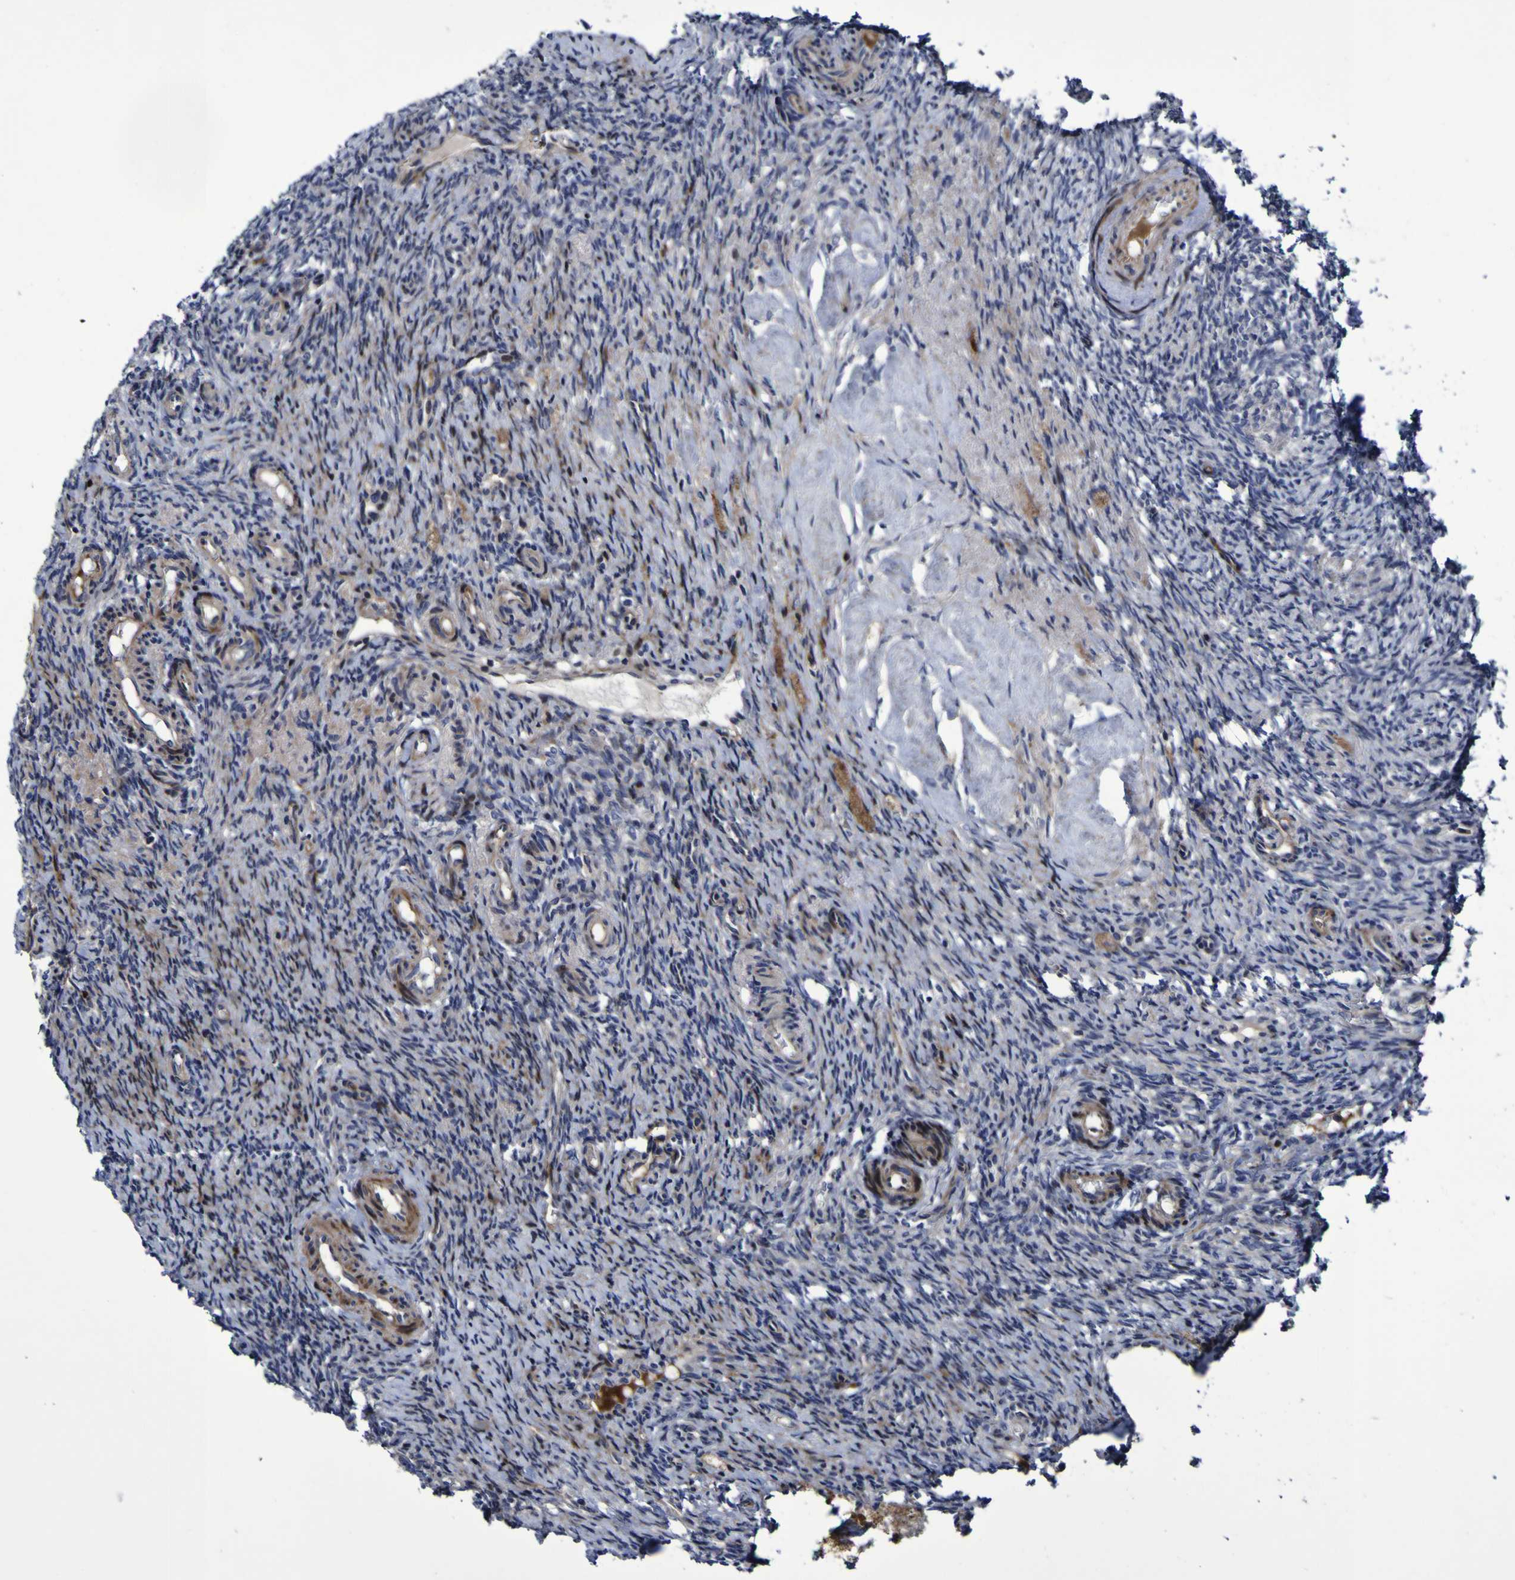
{"staining": {"intensity": "moderate", "quantity": "25%-75%", "location": "cytoplasmic/membranous,nuclear"}, "tissue": "ovary", "cell_type": "Ovarian stroma cells", "image_type": "normal", "snomed": [{"axis": "morphology", "description": "Normal tissue, NOS"}, {"axis": "topography", "description": "Ovary"}], "caption": "DAB (3,3'-diaminobenzidine) immunohistochemical staining of benign human ovary shows moderate cytoplasmic/membranous,nuclear protein positivity in about 25%-75% of ovarian stroma cells.", "gene": "MGLL", "patient": {"sex": "female", "age": 41}}